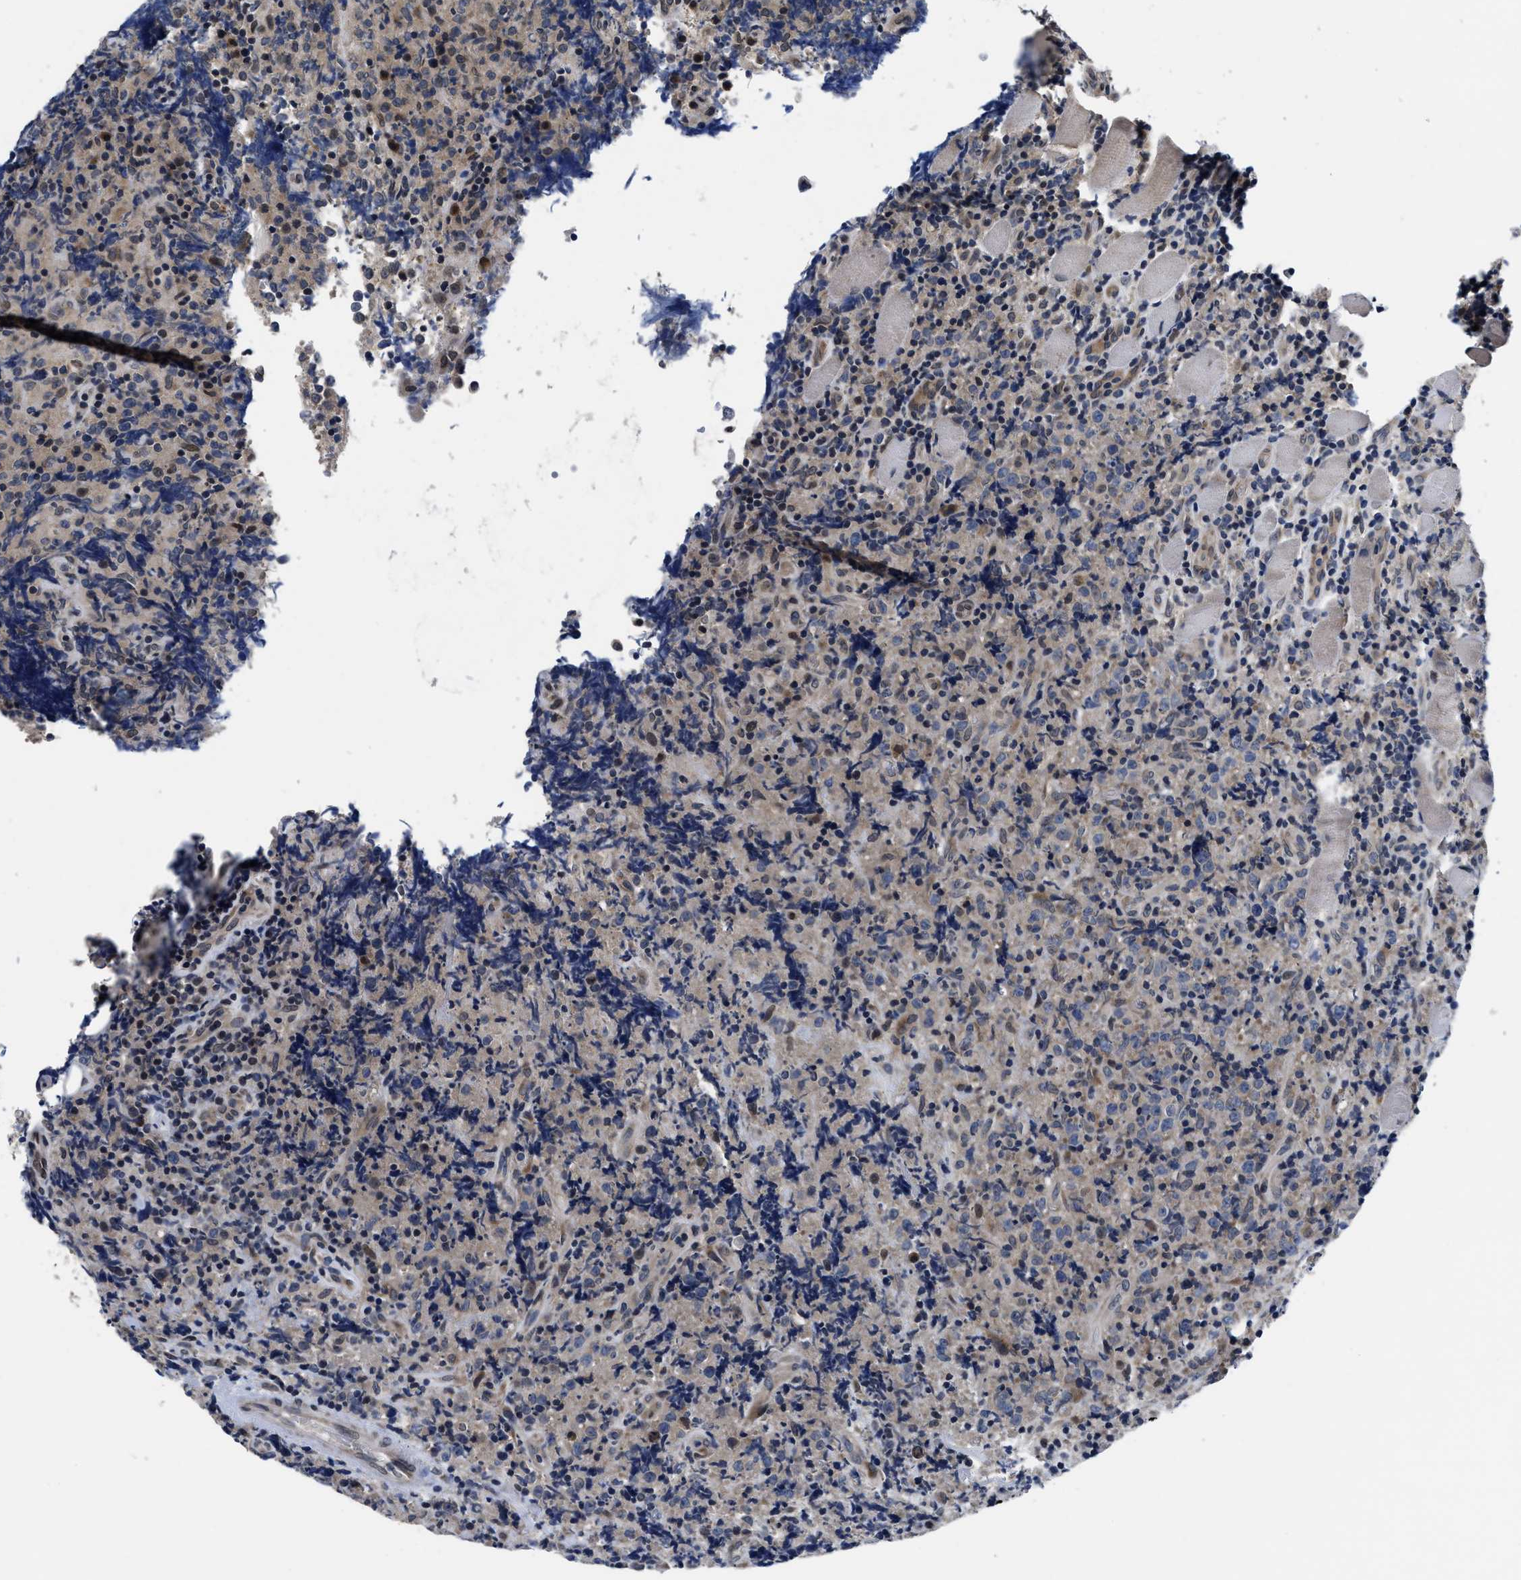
{"staining": {"intensity": "negative", "quantity": "none", "location": "none"}, "tissue": "lymphoma", "cell_type": "Tumor cells", "image_type": "cancer", "snomed": [{"axis": "morphology", "description": "Malignant lymphoma, non-Hodgkin's type, High grade"}, {"axis": "topography", "description": "Tonsil"}], "caption": "This is an immunohistochemistry photomicrograph of human lymphoma. There is no expression in tumor cells.", "gene": "SNX10", "patient": {"sex": "female", "age": 36}}